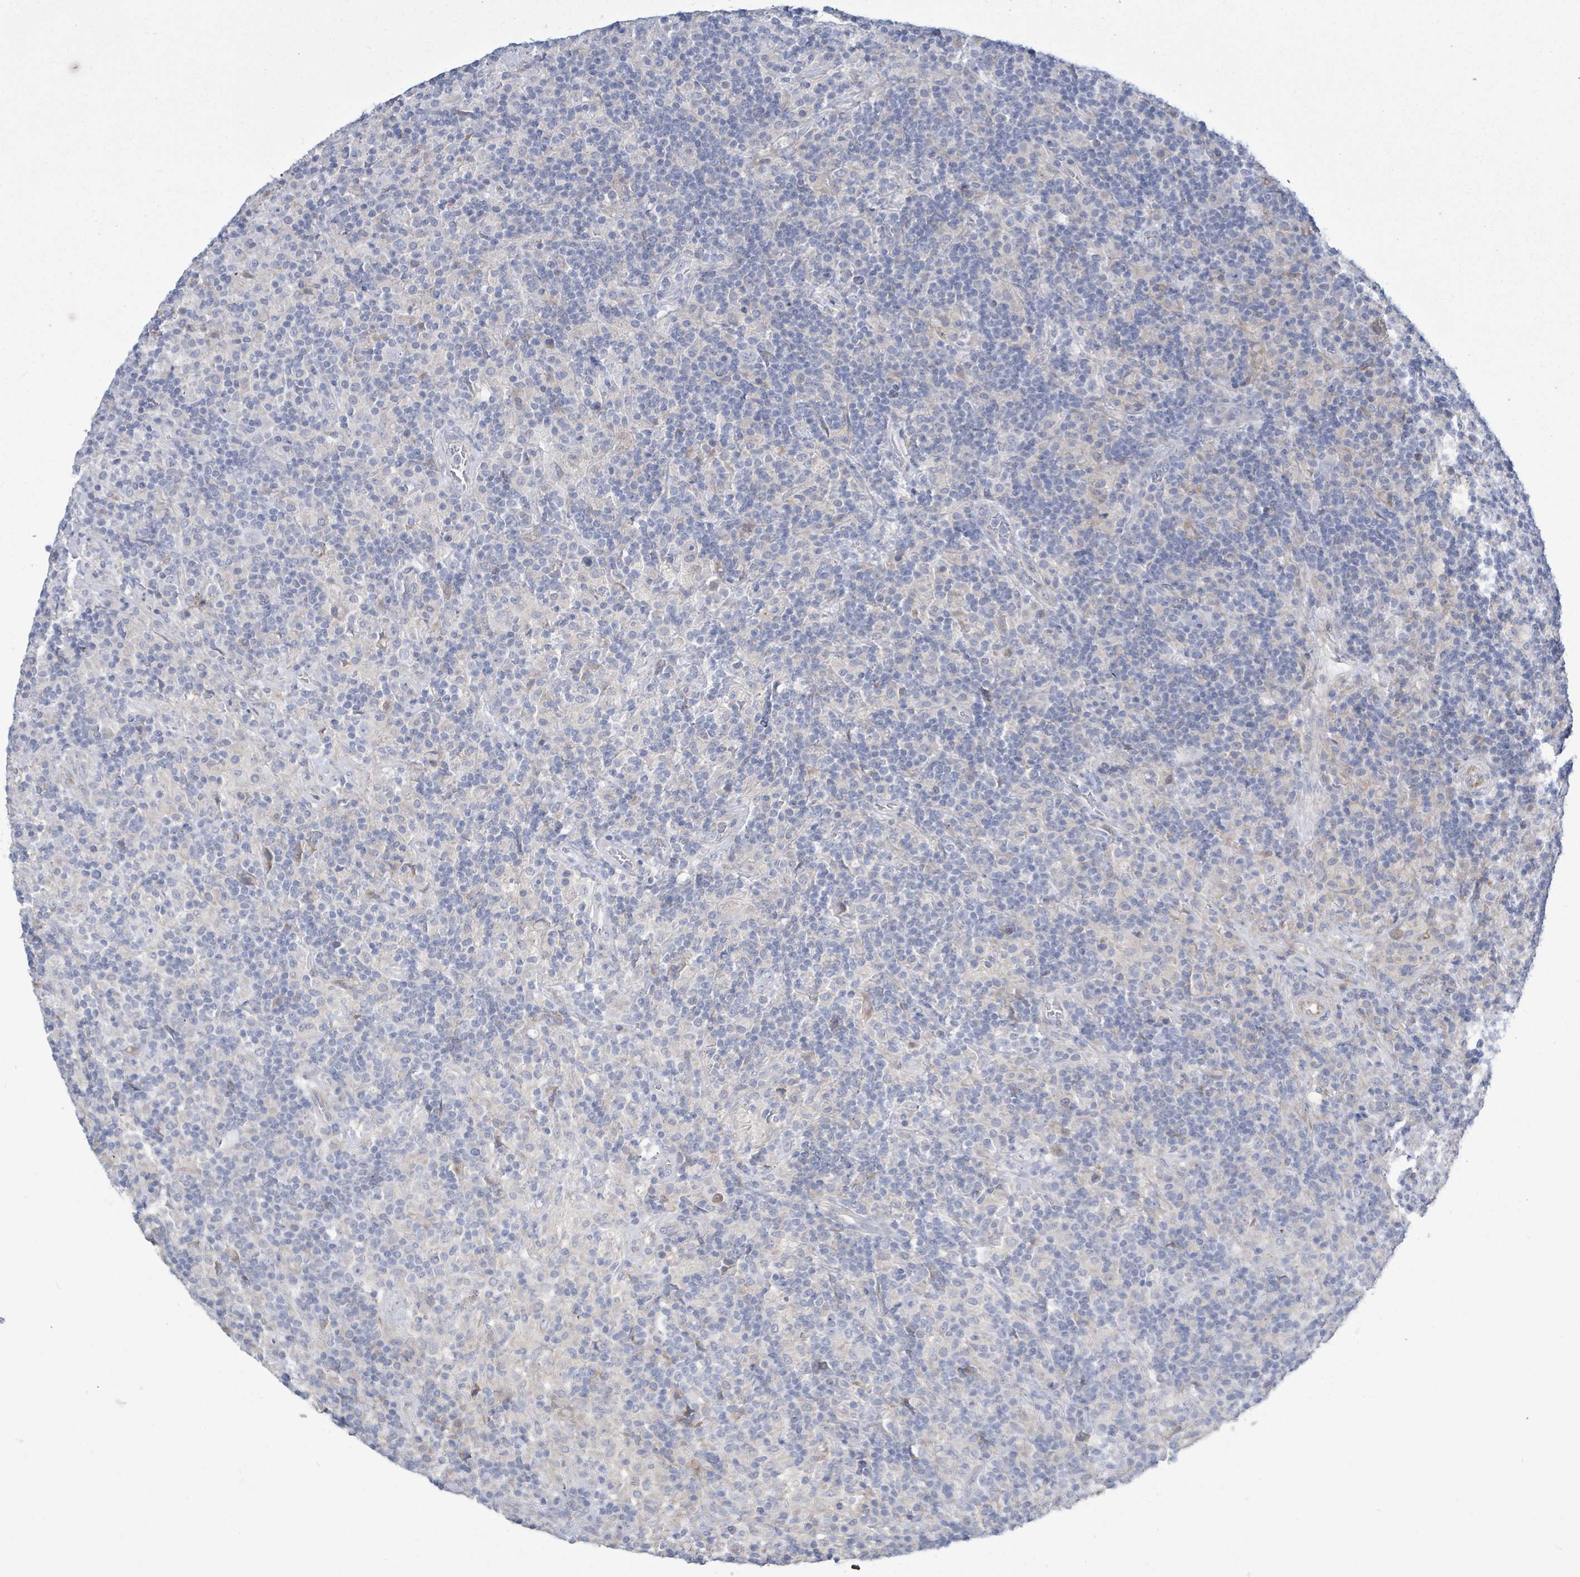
{"staining": {"intensity": "negative", "quantity": "none", "location": "none"}, "tissue": "lymphoma", "cell_type": "Tumor cells", "image_type": "cancer", "snomed": [{"axis": "morphology", "description": "Hodgkin's disease, NOS"}, {"axis": "topography", "description": "Lymph node"}], "caption": "IHC photomicrograph of neoplastic tissue: Hodgkin's disease stained with DAB exhibits no significant protein positivity in tumor cells.", "gene": "SIRPB1", "patient": {"sex": "male", "age": 70}}